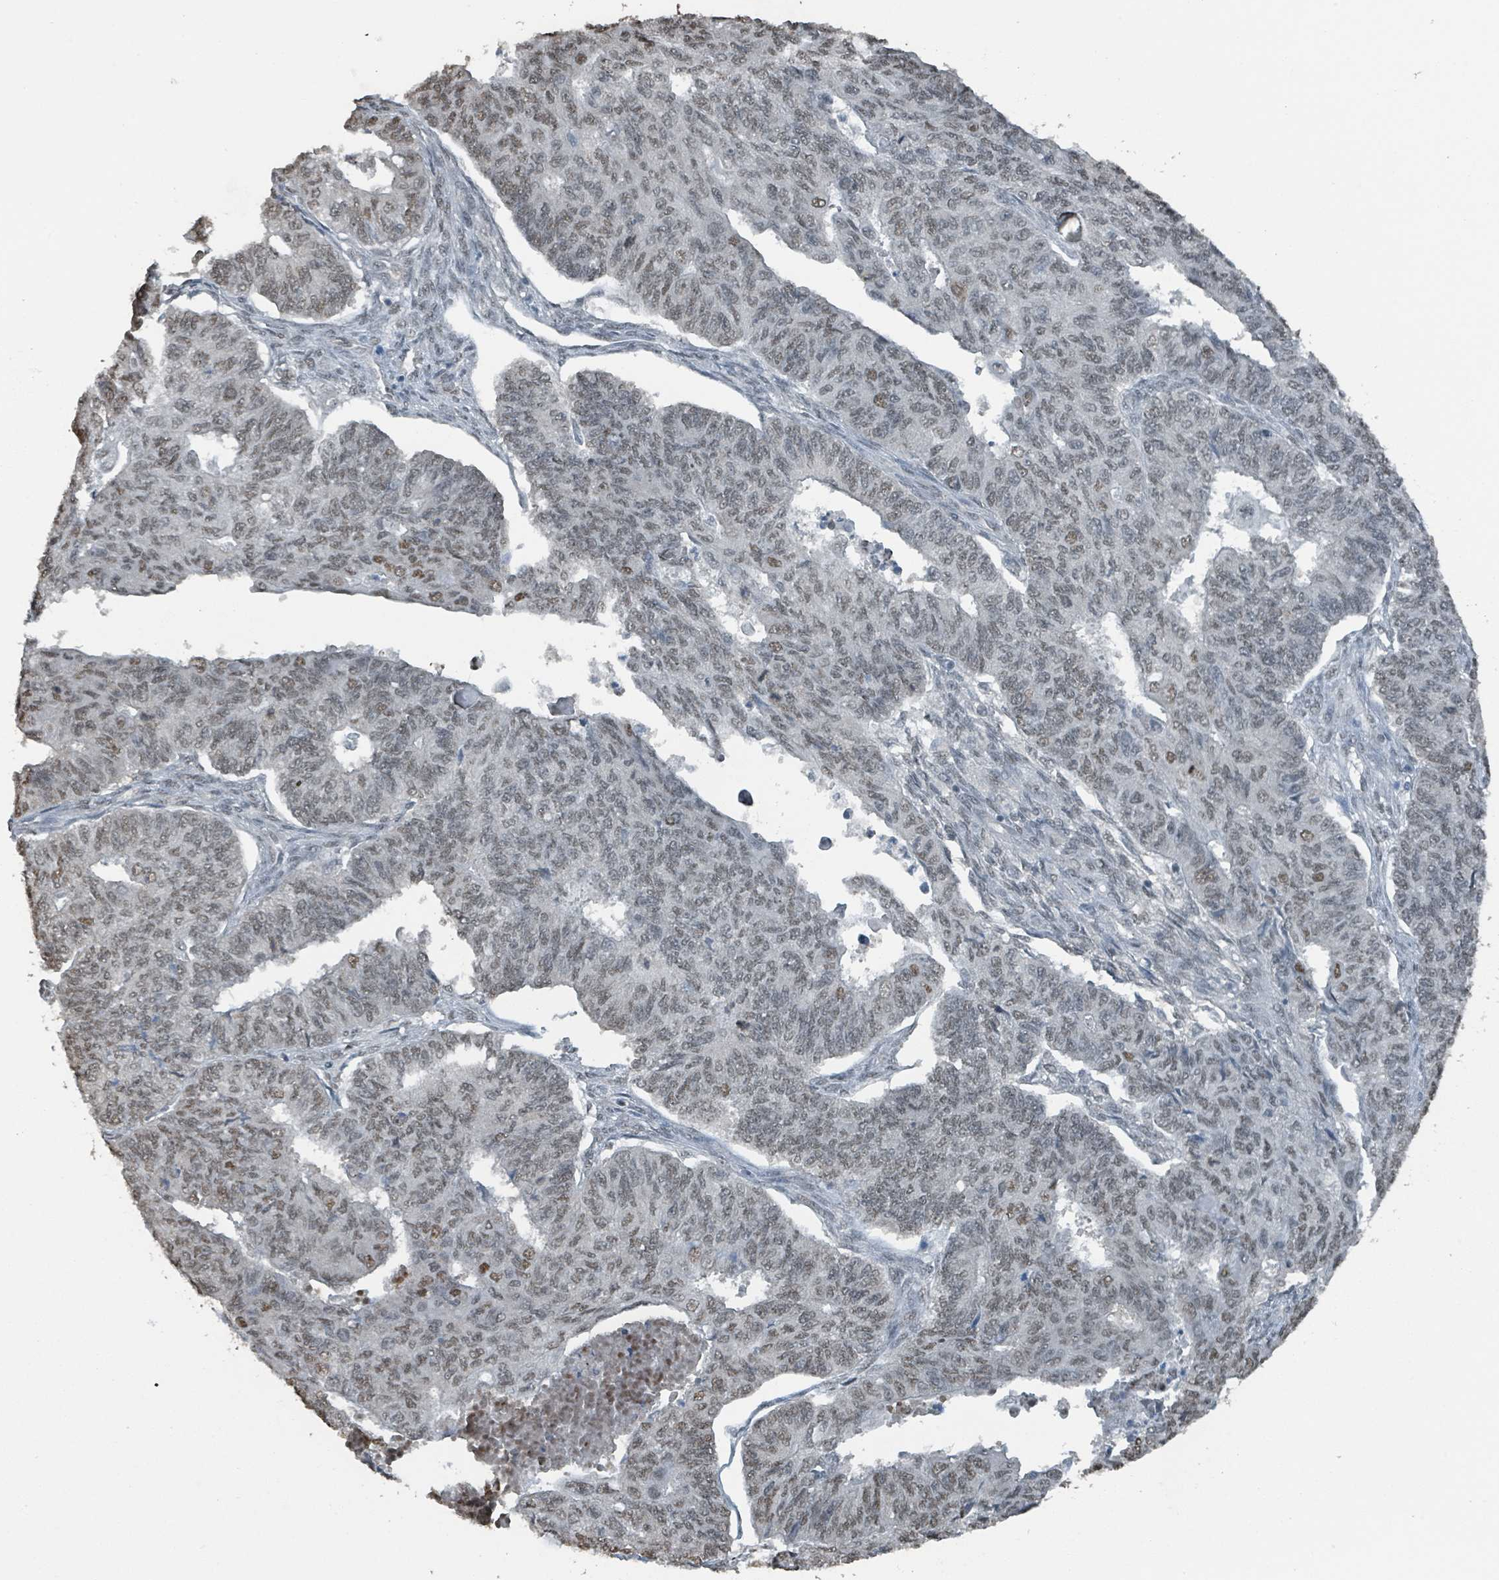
{"staining": {"intensity": "weak", "quantity": ">75%", "location": "nuclear"}, "tissue": "endometrial cancer", "cell_type": "Tumor cells", "image_type": "cancer", "snomed": [{"axis": "morphology", "description": "Adenocarcinoma, NOS"}, {"axis": "topography", "description": "Endometrium"}], "caption": "Endometrial cancer stained with a brown dye displays weak nuclear positive positivity in approximately >75% of tumor cells.", "gene": "PHIP", "patient": {"sex": "female", "age": 32}}